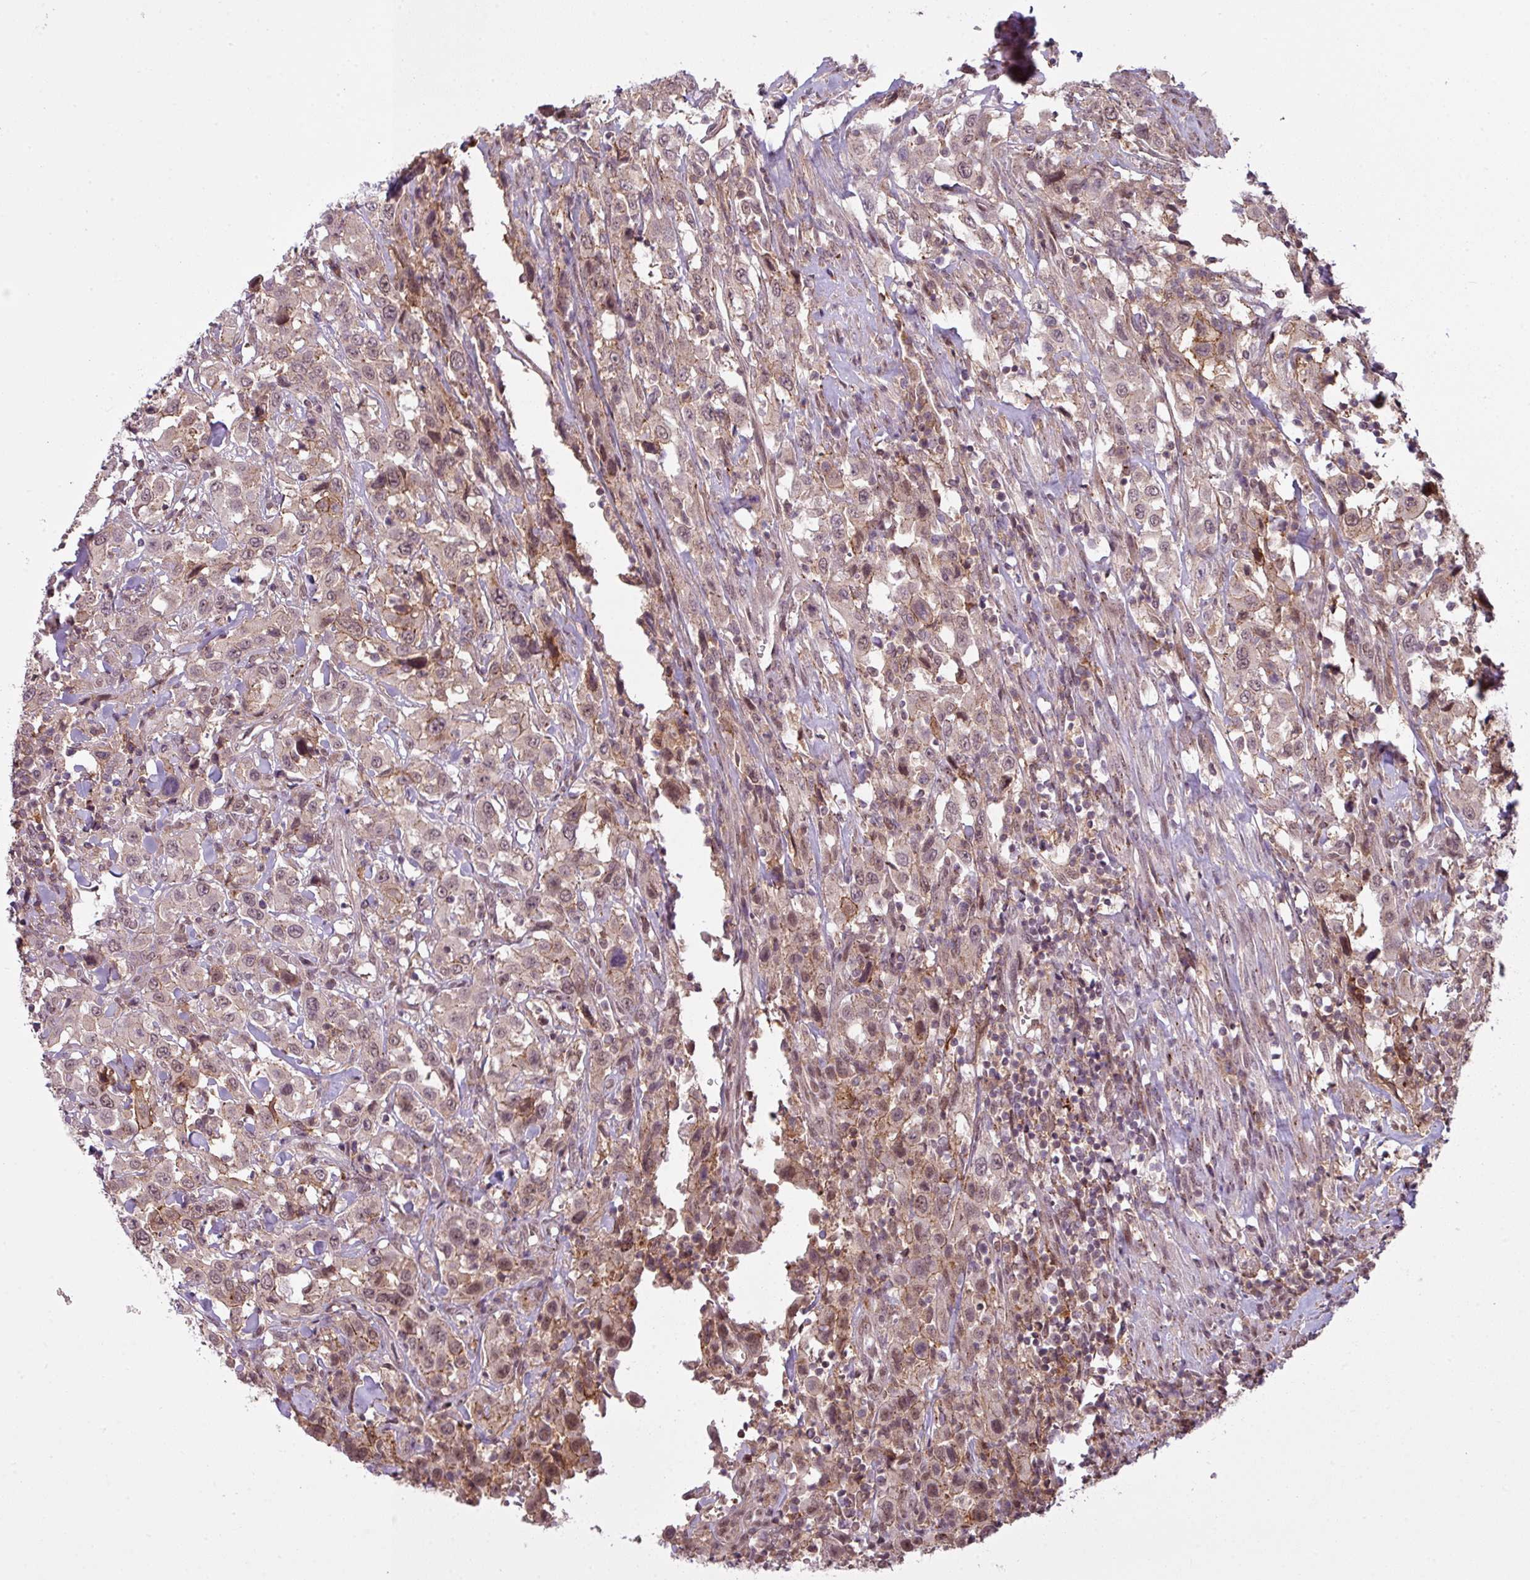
{"staining": {"intensity": "weak", "quantity": "<25%", "location": "nuclear"}, "tissue": "urothelial cancer", "cell_type": "Tumor cells", "image_type": "cancer", "snomed": [{"axis": "morphology", "description": "Urothelial carcinoma, High grade"}, {"axis": "topography", "description": "Urinary bladder"}], "caption": "DAB (3,3'-diaminobenzidine) immunohistochemical staining of human urothelial cancer displays no significant positivity in tumor cells.", "gene": "ZC2HC1C", "patient": {"sex": "male", "age": 61}}